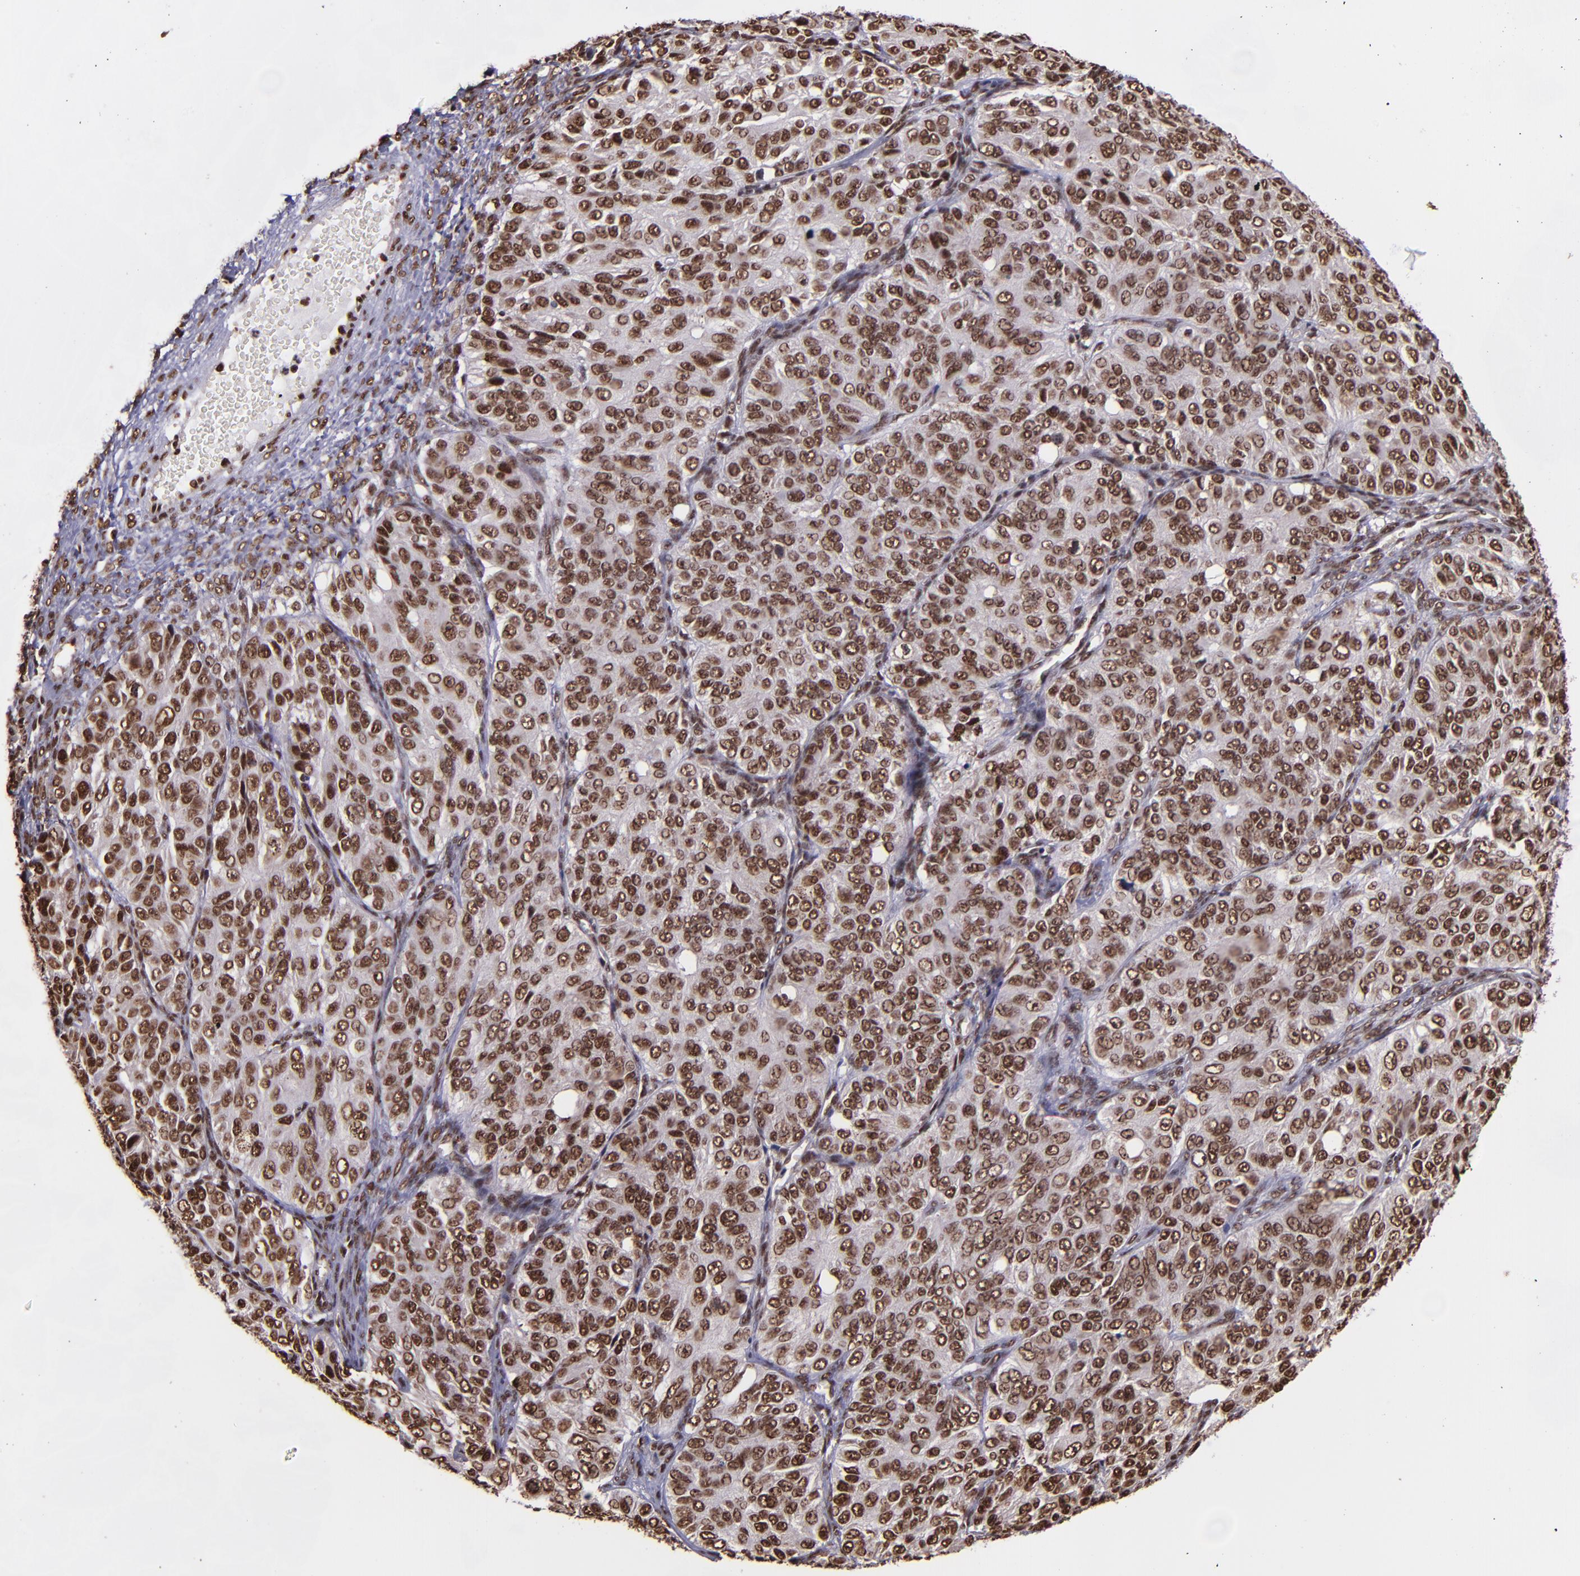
{"staining": {"intensity": "strong", "quantity": ">75%", "location": "nuclear"}, "tissue": "ovarian cancer", "cell_type": "Tumor cells", "image_type": "cancer", "snomed": [{"axis": "morphology", "description": "Carcinoma, endometroid"}, {"axis": "topography", "description": "Ovary"}], "caption": "High-power microscopy captured an immunohistochemistry micrograph of ovarian cancer (endometroid carcinoma), revealing strong nuclear positivity in about >75% of tumor cells.", "gene": "PQBP1", "patient": {"sex": "female", "age": 51}}